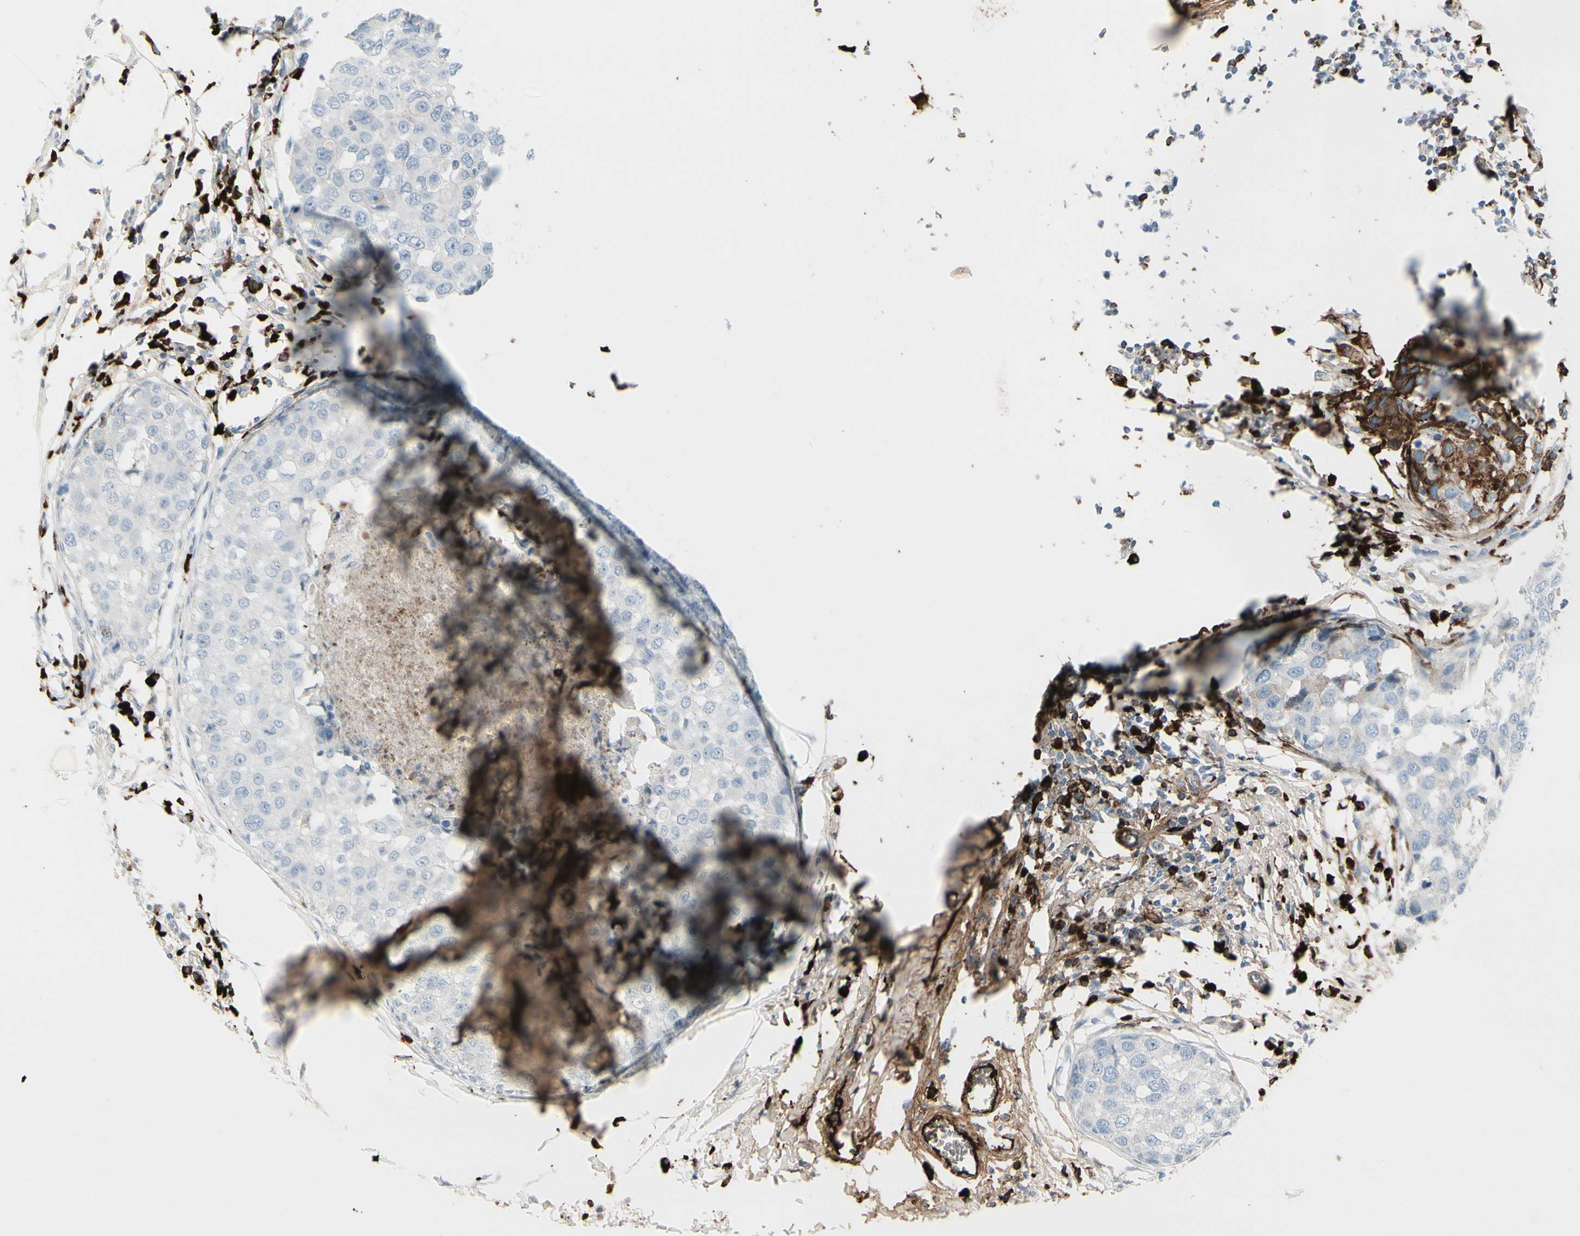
{"staining": {"intensity": "strong", "quantity": "<25%", "location": "cytoplasmic/membranous"}, "tissue": "breast cancer", "cell_type": "Tumor cells", "image_type": "cancer", "snomed": [{"axis": "morphology", "description": "Duct carcinoma"}, {"axis": "topography", "description": "Breast"}], "caption": "IHC image of breast intraductal carcinoma stained for a protein (brown), which exhibits medium levels of strong cytoplasmic/membranous expression in about <25% of tumor cells.", "gene": "IGHG1", "patient": {"sex": "female", "age": 27}}